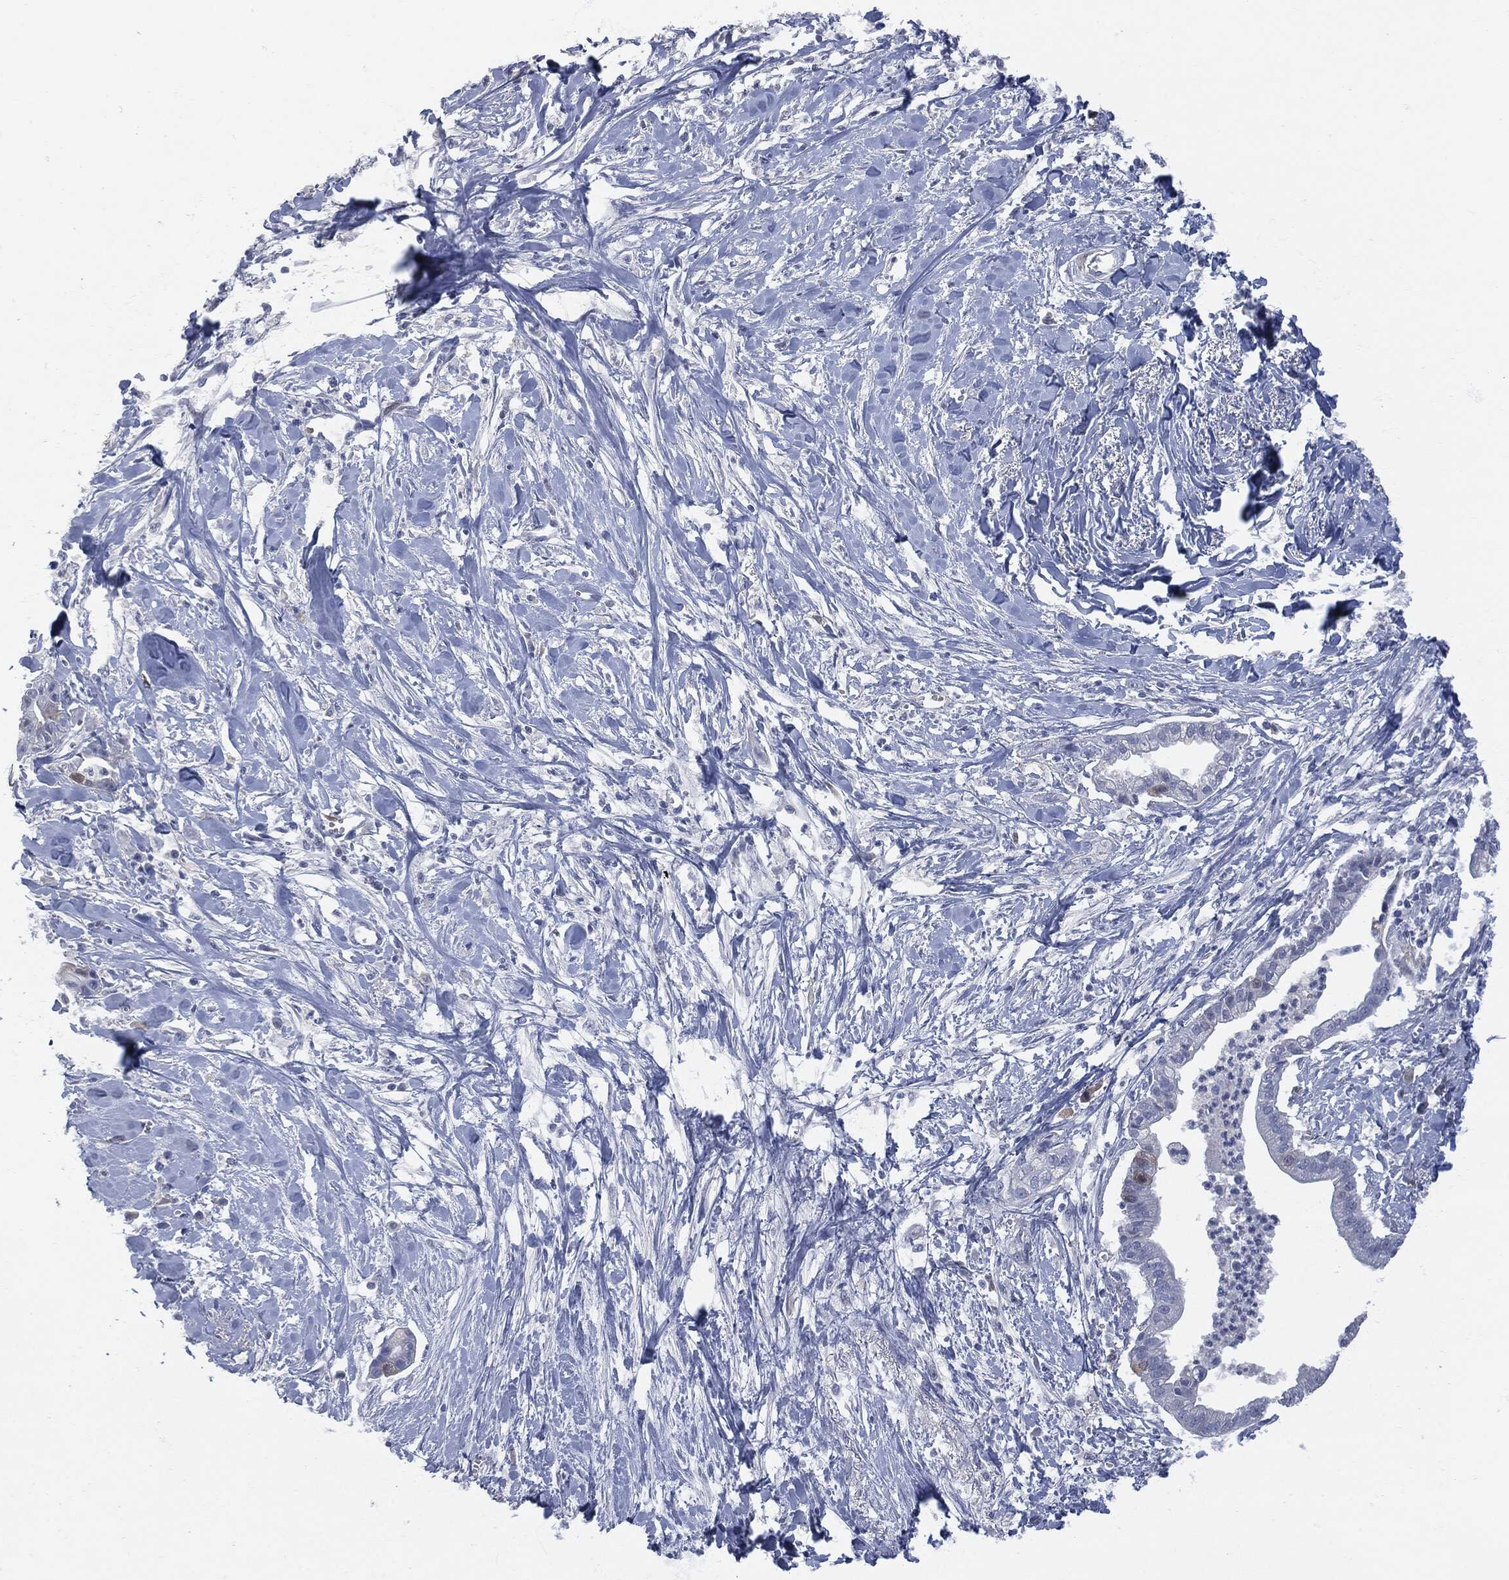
{"staining": {"intensity": "weak", "quantity": "<25%", "location": "cytoplasmic/membranous"}, "tissue": "pancreatic cancer", "cell_type": "Tumor cells", "image_type": "cancer", "snomed": [{"axis": "morphology", "description": "Normal tissue, NOS"}, {"axis": "morphology", "description": "Adenocarcinoma, NOS"}, {"axis": "topography", "description": "Pancreas"}], "caption": "Tumor cells show no significant positivity in adenocarcinoma (pancreatic).", "gene": "UBE2C", "patient": {"sex": "female", "age": 58}}